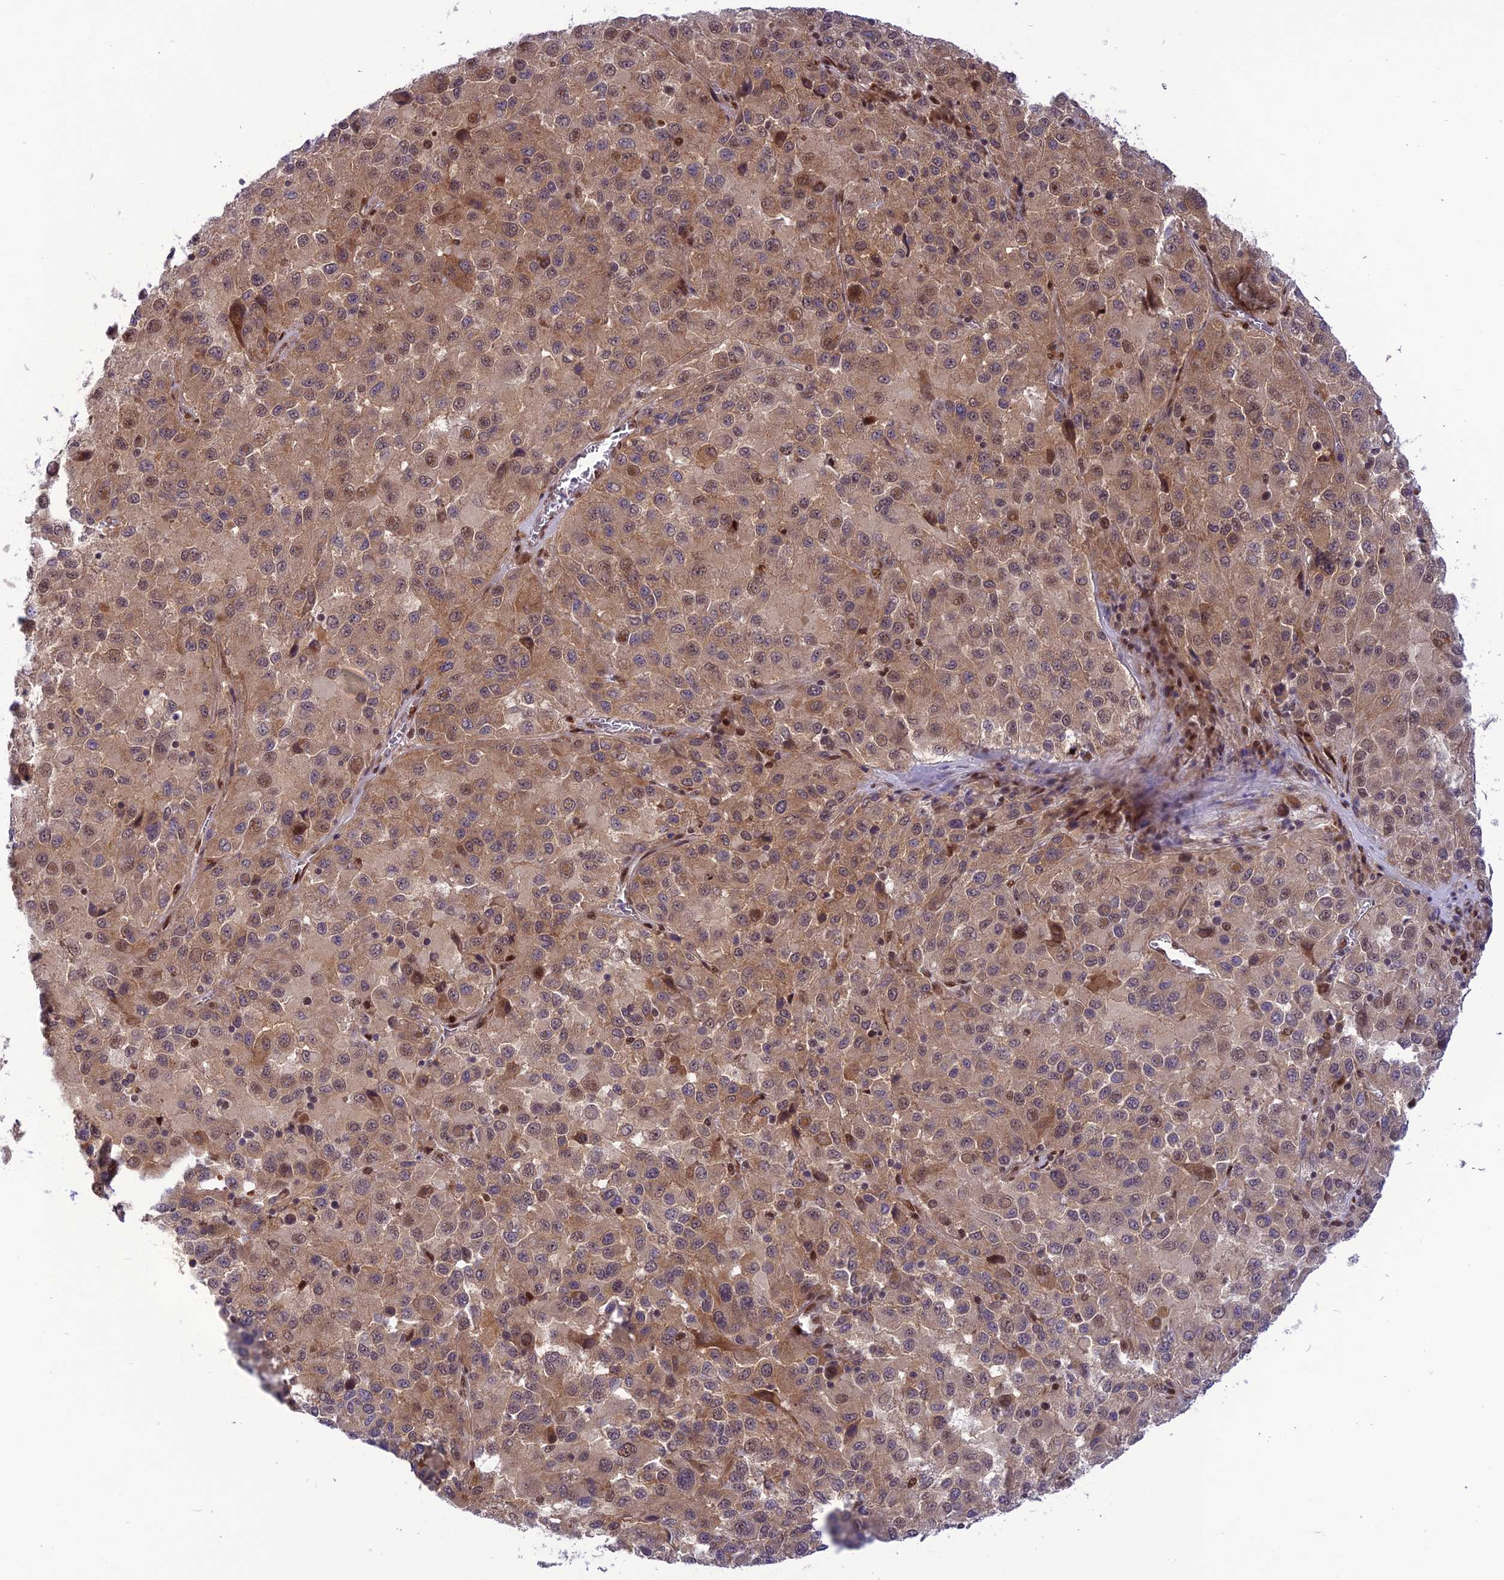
{"staining": {"intensity": "moderate", "quantity": ">75%", "location": "cytoplasmic/membranous,nuclear"}, "tissue": "melanoma", "cell_type": "Tumor cells", "image_type": "cancer", "snomed": [{"axis": "morphology", "description": "Malignant melanoma, Metastatic site"}, {"axis": "topography", "description": "Lung"}], "caption": "IHC photomicrograph of neoplastic tissue: malignant melanoma (metastatic site) stained using immunohistochemistry (IHC) demonstrates medium levels of moderate protein expression localized specifically in the cytoplasmic/membranous and nuclear of tumor cells, appearing as a cytoplasmic/membranous and nuclear brown color.", "gene": "RTRAF", "patient": {"sex": "male", "age": 64}}